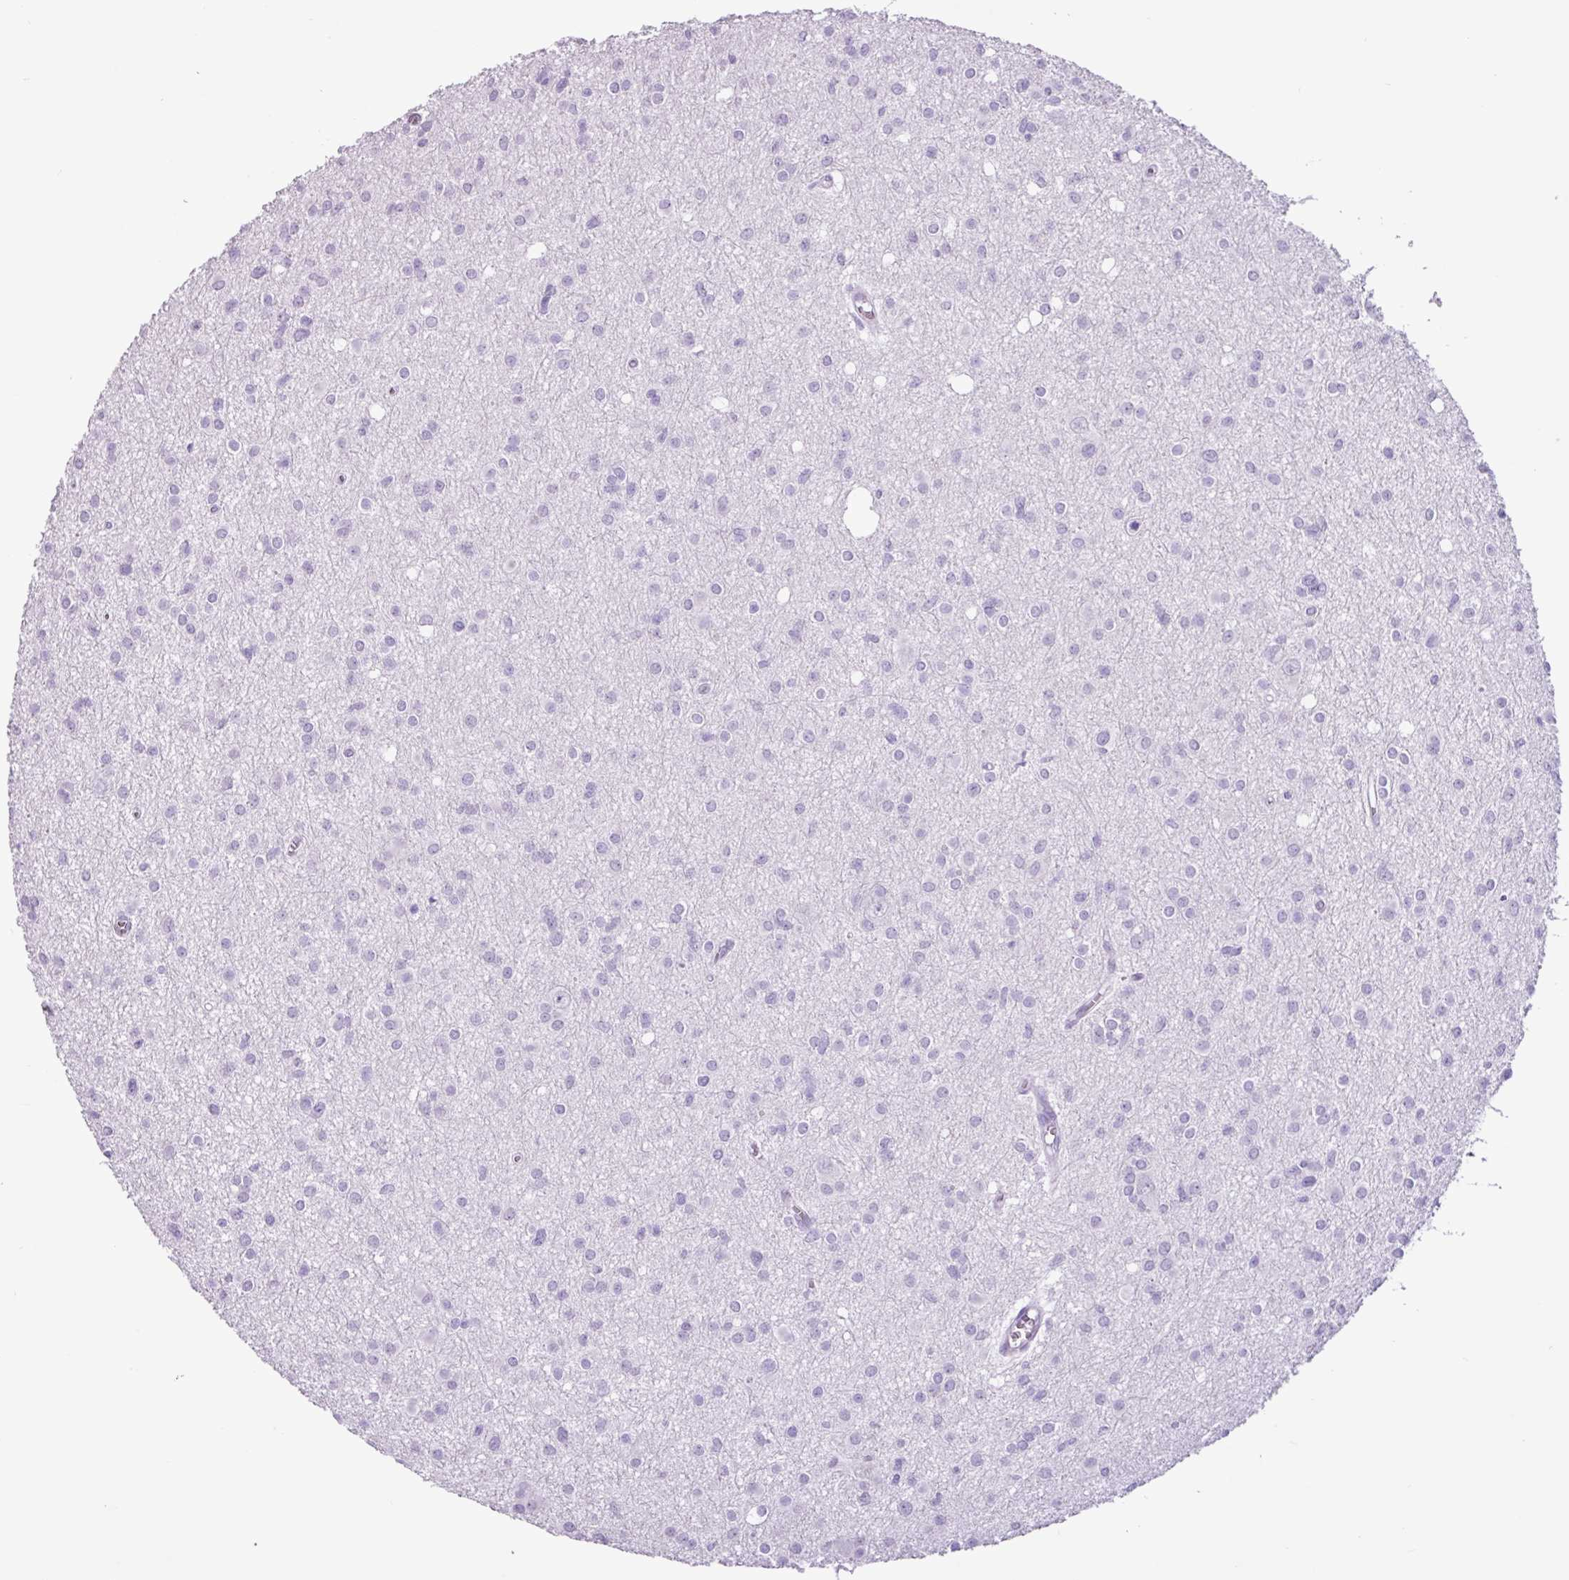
{"staining": {"intensity": "negative", "quantity": "none", "location": "none"}, "tissue": "glioma", "cell_type": "Tumor cells", "image_type": "cancer", "snomed": [{"axis": "morphology", "description": "Glioma, malignant, High grade"}, {"axis": "topography", "description": "Brain"}], "caption": "Glioma was stained to show a protein in brown. There is no significant positivity in tumor cells.", "gene": "PGR", "patient": {"sex": "male", "age": 23}}